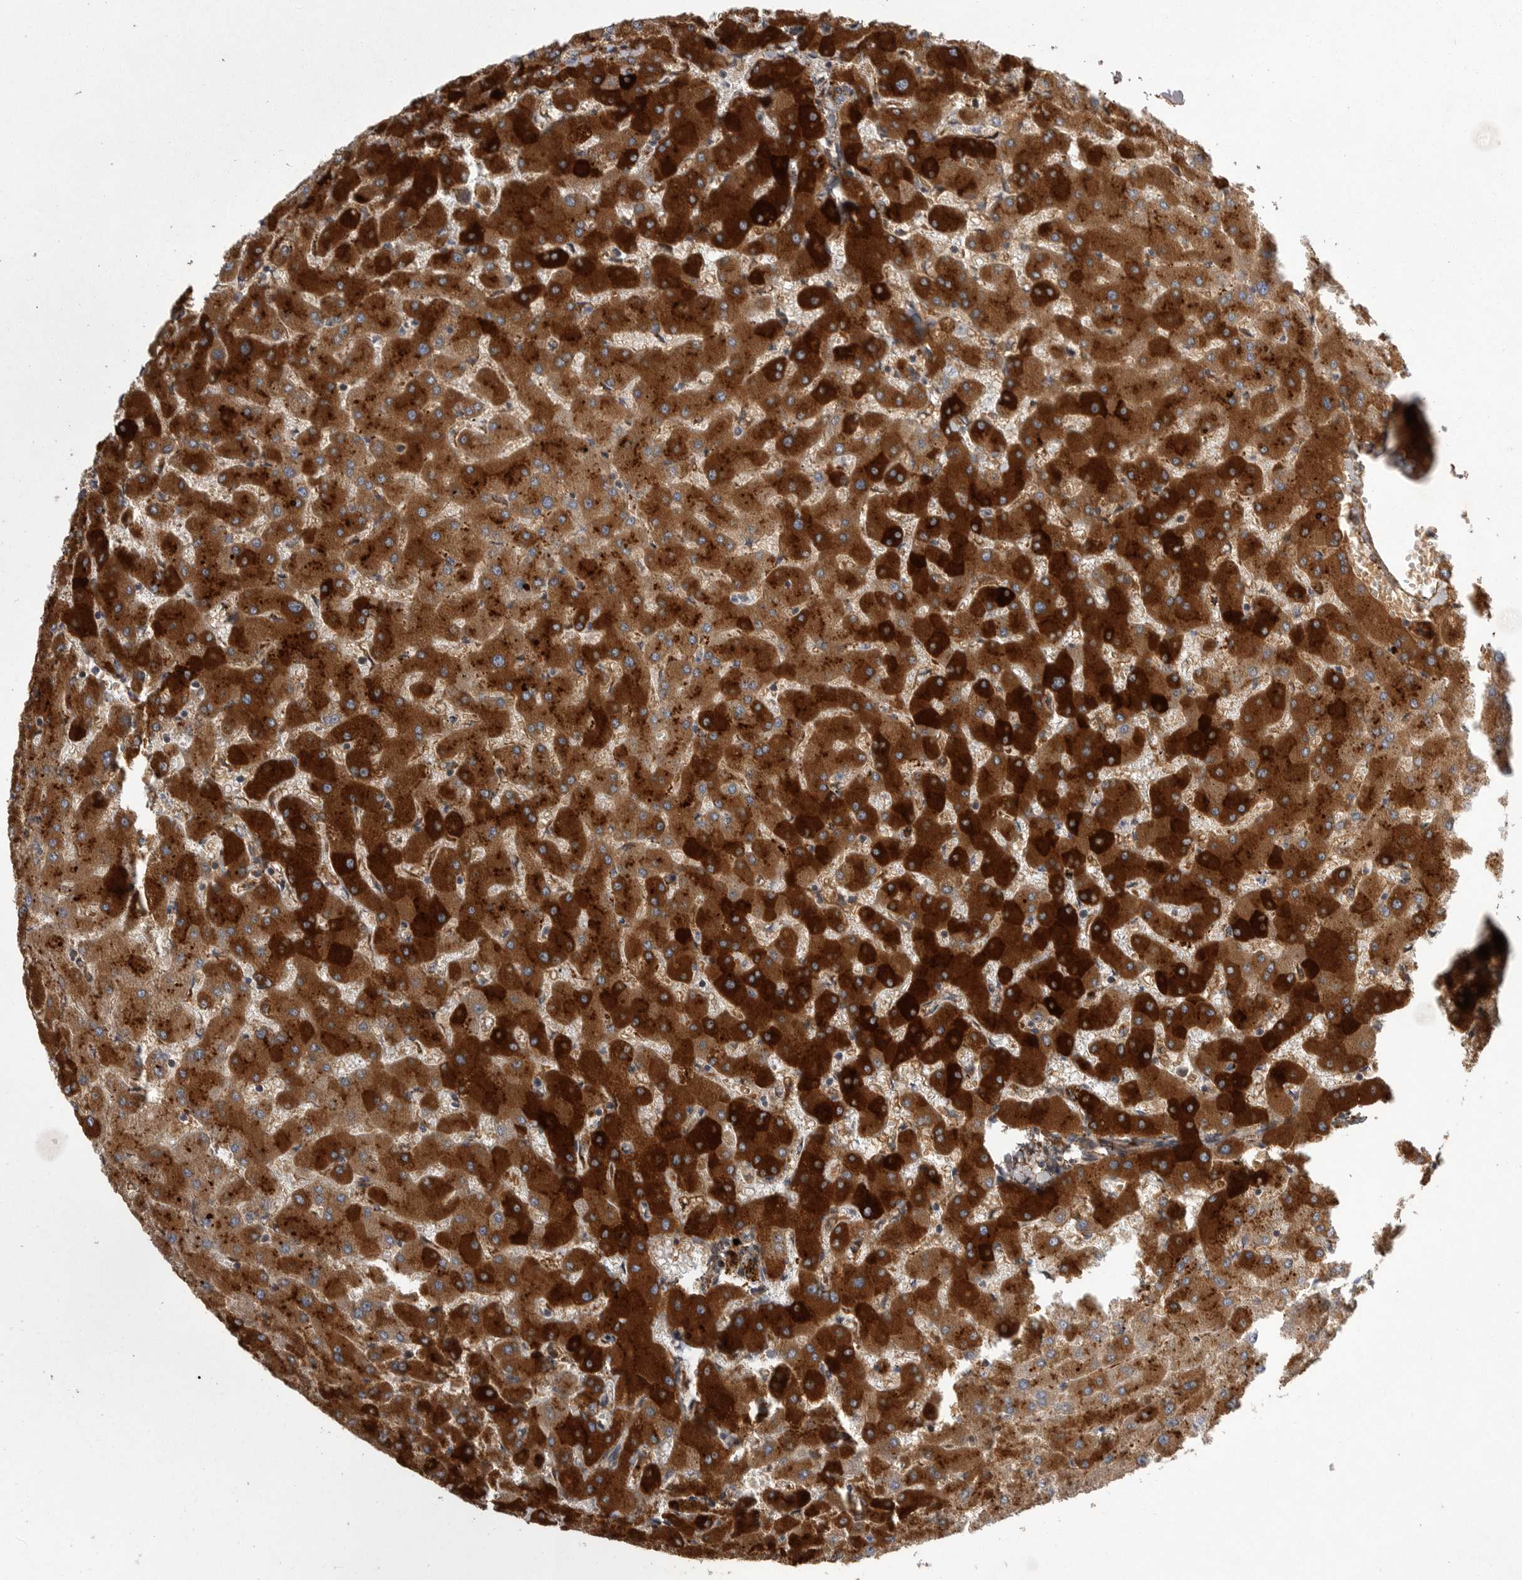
{"staining": {"intensity": "moderate", "quantity": ">75%", "location": "cytoplasmic/membranous"}, "tissue": "liver", "cell_type": "Cholangiocytes", "image_type": "normal", "snomed": [{"axis": "morphology", "description": "Normal tissue, NOS"}, {"axis": "topography", "description": "Liver"}], "caption": "A brown stain shows moderate cytoplasmic/membranous staining of a protein in cholangiocytes of normal liver. (brown staining indicates protein expression, while blue staining denotes nuclei).", "gene": "CRP", "patient": {"sex": "female", "age": 63}}